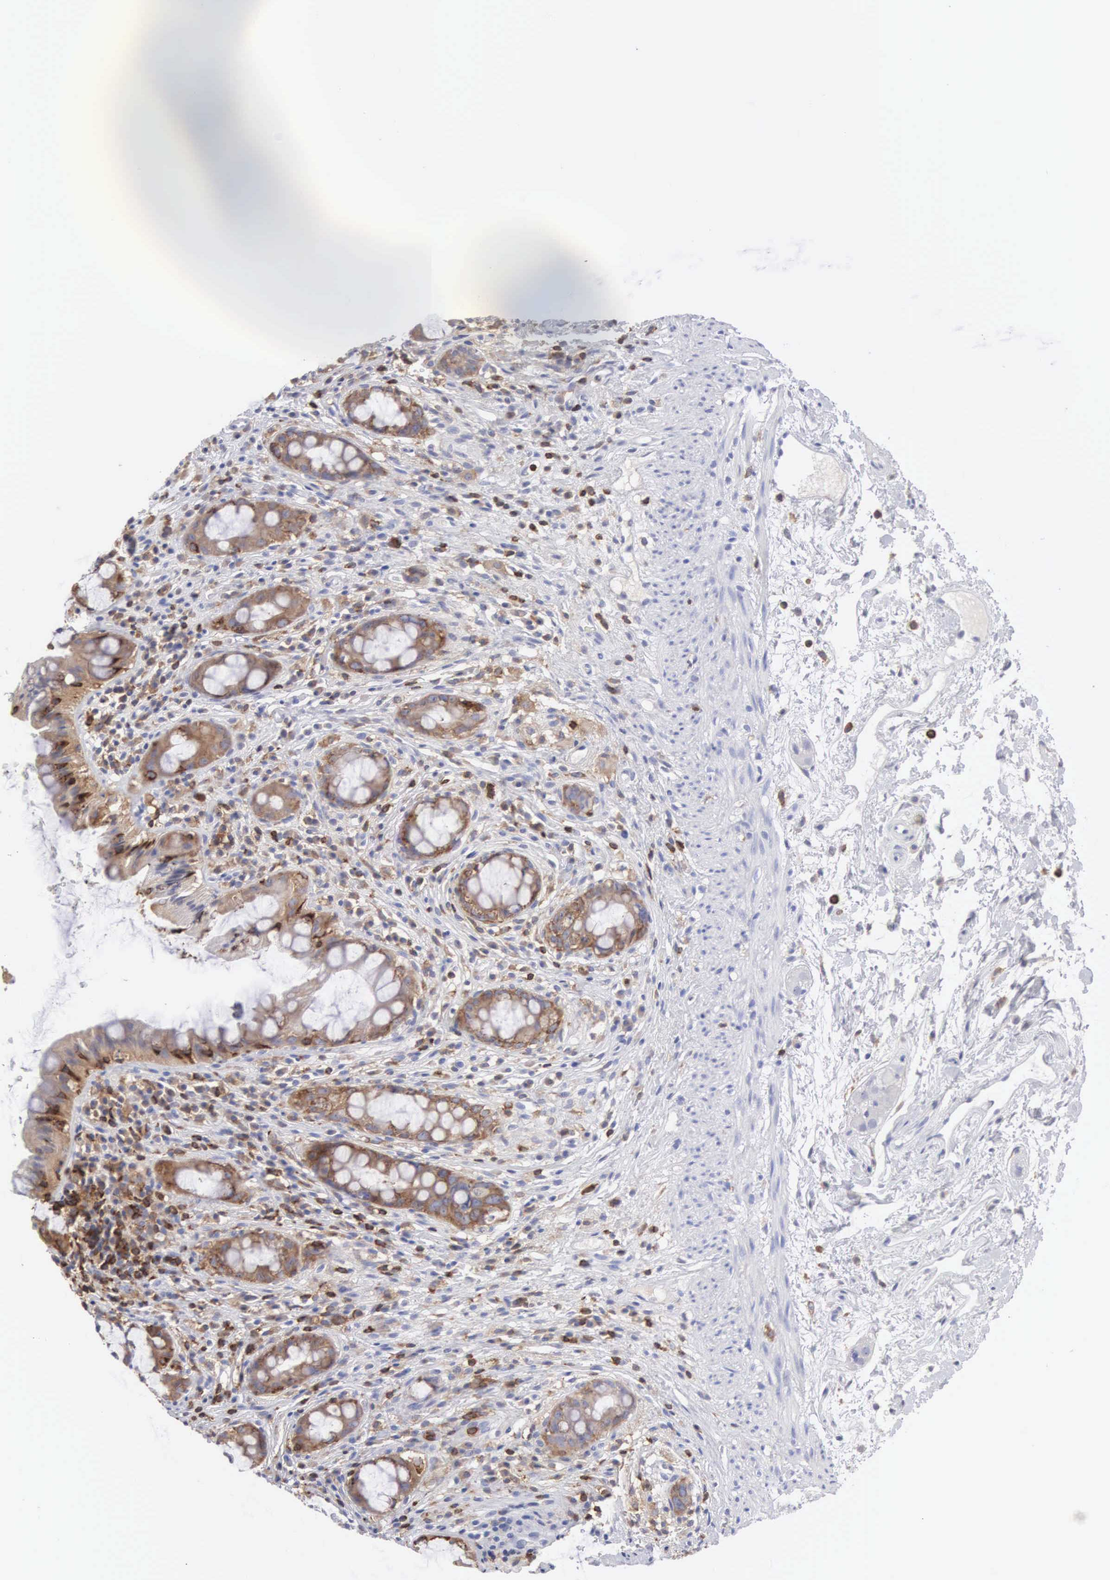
{"staining": {"intensity": "strong", "quantity": ">75%", "location": "cytoplasmic/membranous"}, "tissue": "rectum", "cell_type": "Glandular cells", "image_type": "normal", "snomed": [{"axis": "morphology", "description": "Normal tissue, NOS"}, {"axis": "topography", "description": "Rectum"}], "caption": "Glandular cells display high levels of strong cytoplasmic/membranous expression in about >75% of cells in benign human rectum. The staining was performed using DAB (3,3'-diaminobenzidine) to visualize the protein expression in brown, while the nuclei were stained in blue with hematoxylin (Magnification: 20x).", "gene": "ENSG00000285304", "patient": {"sex": "female", "age": 60}}